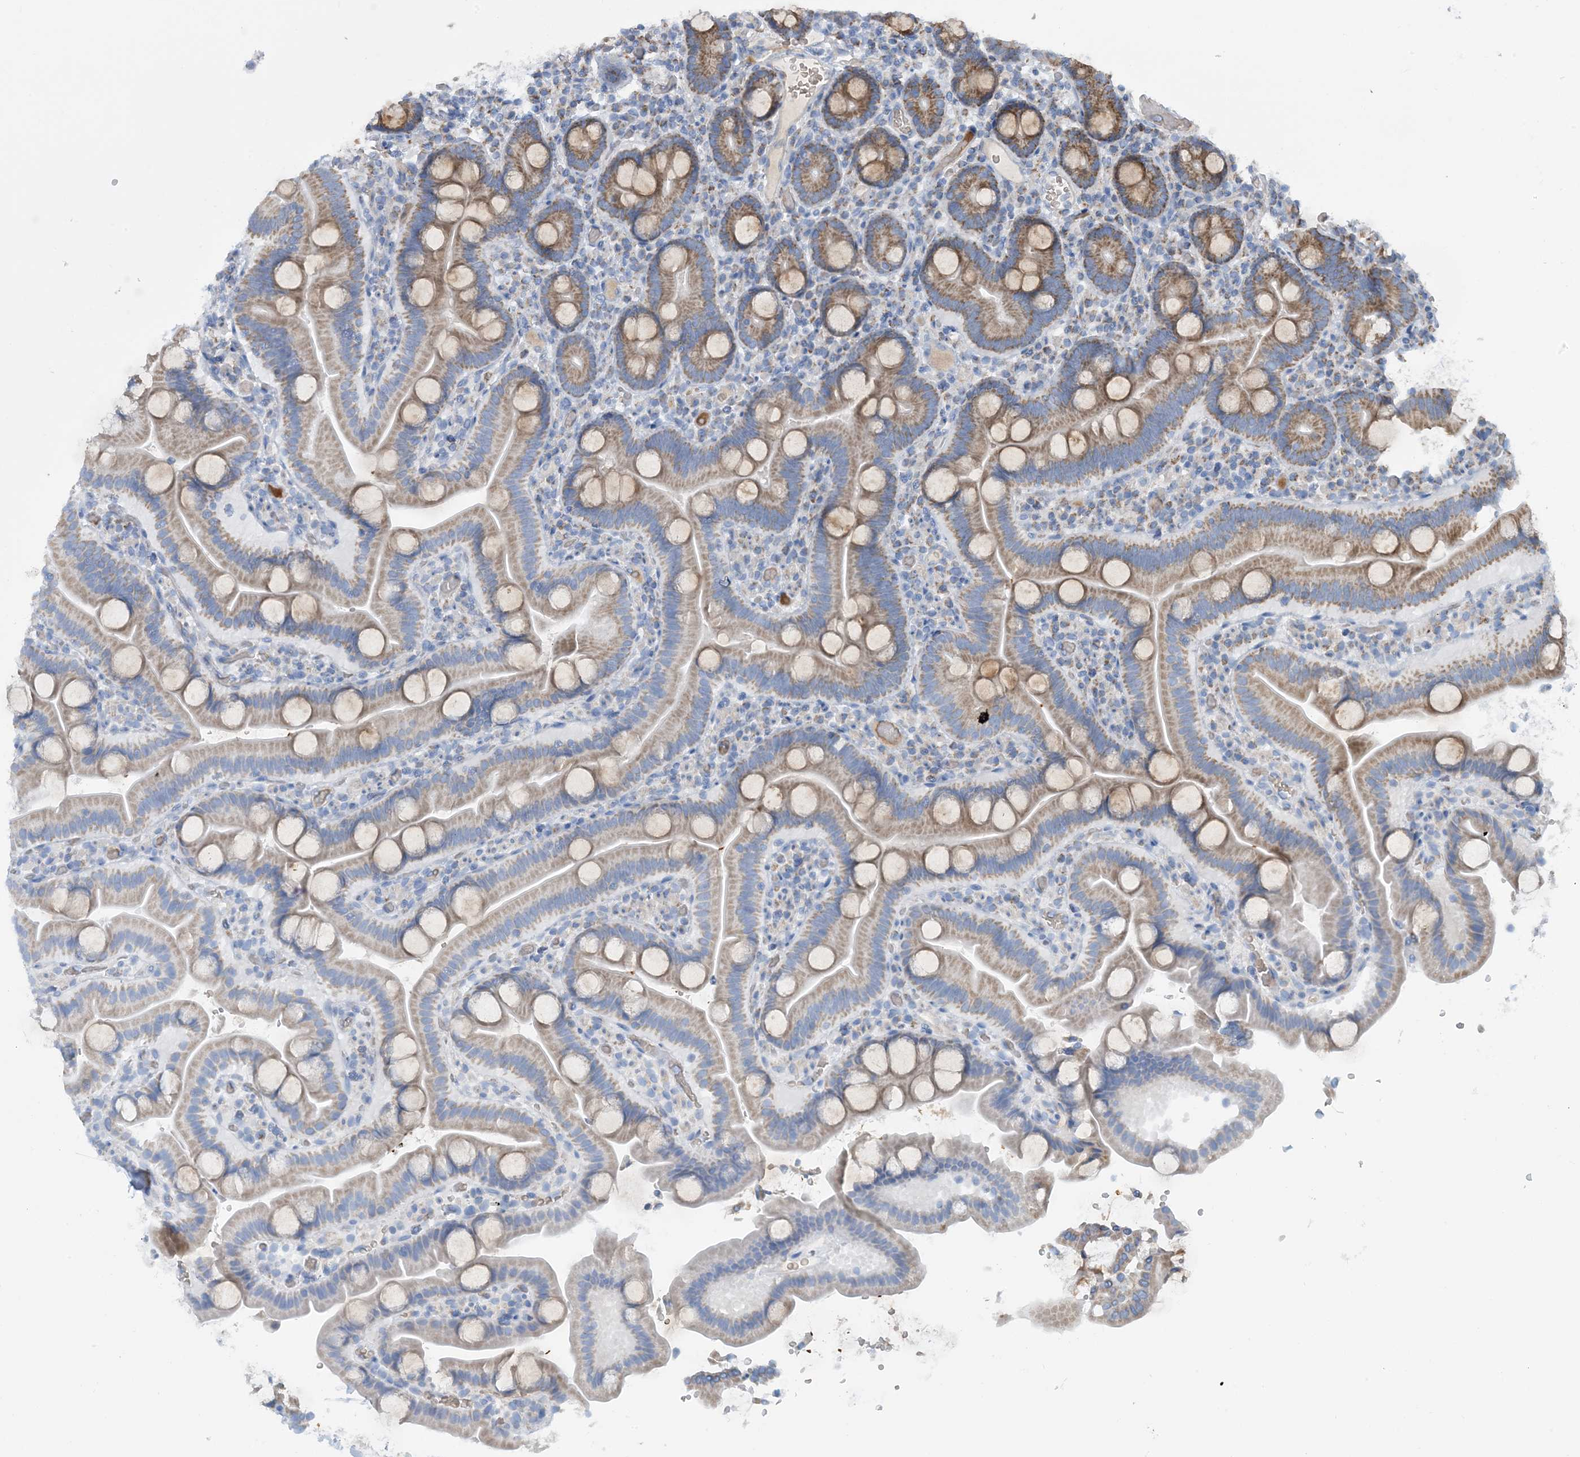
{"staining": {"intensity": "moderate", "quantity": ">75%", "location": "cytoplasmic/membranous"}, "tissue": "duodenum", "cell_type": "Glandular cells", "image_type": "normal", "snomed": [{"axis": "morphology", "description": "Normal tissue, NOS"}, {"axis": "topography", "description": "Duodenum"}], "caption": "The image exhibits staining of benign duodenum, revealing moderate cytoplasmic/membranous protein staining (brown color) within glandular cells.", "gene": "PHOSPHO2", "patient": {"sex": "male", "age": 55}}